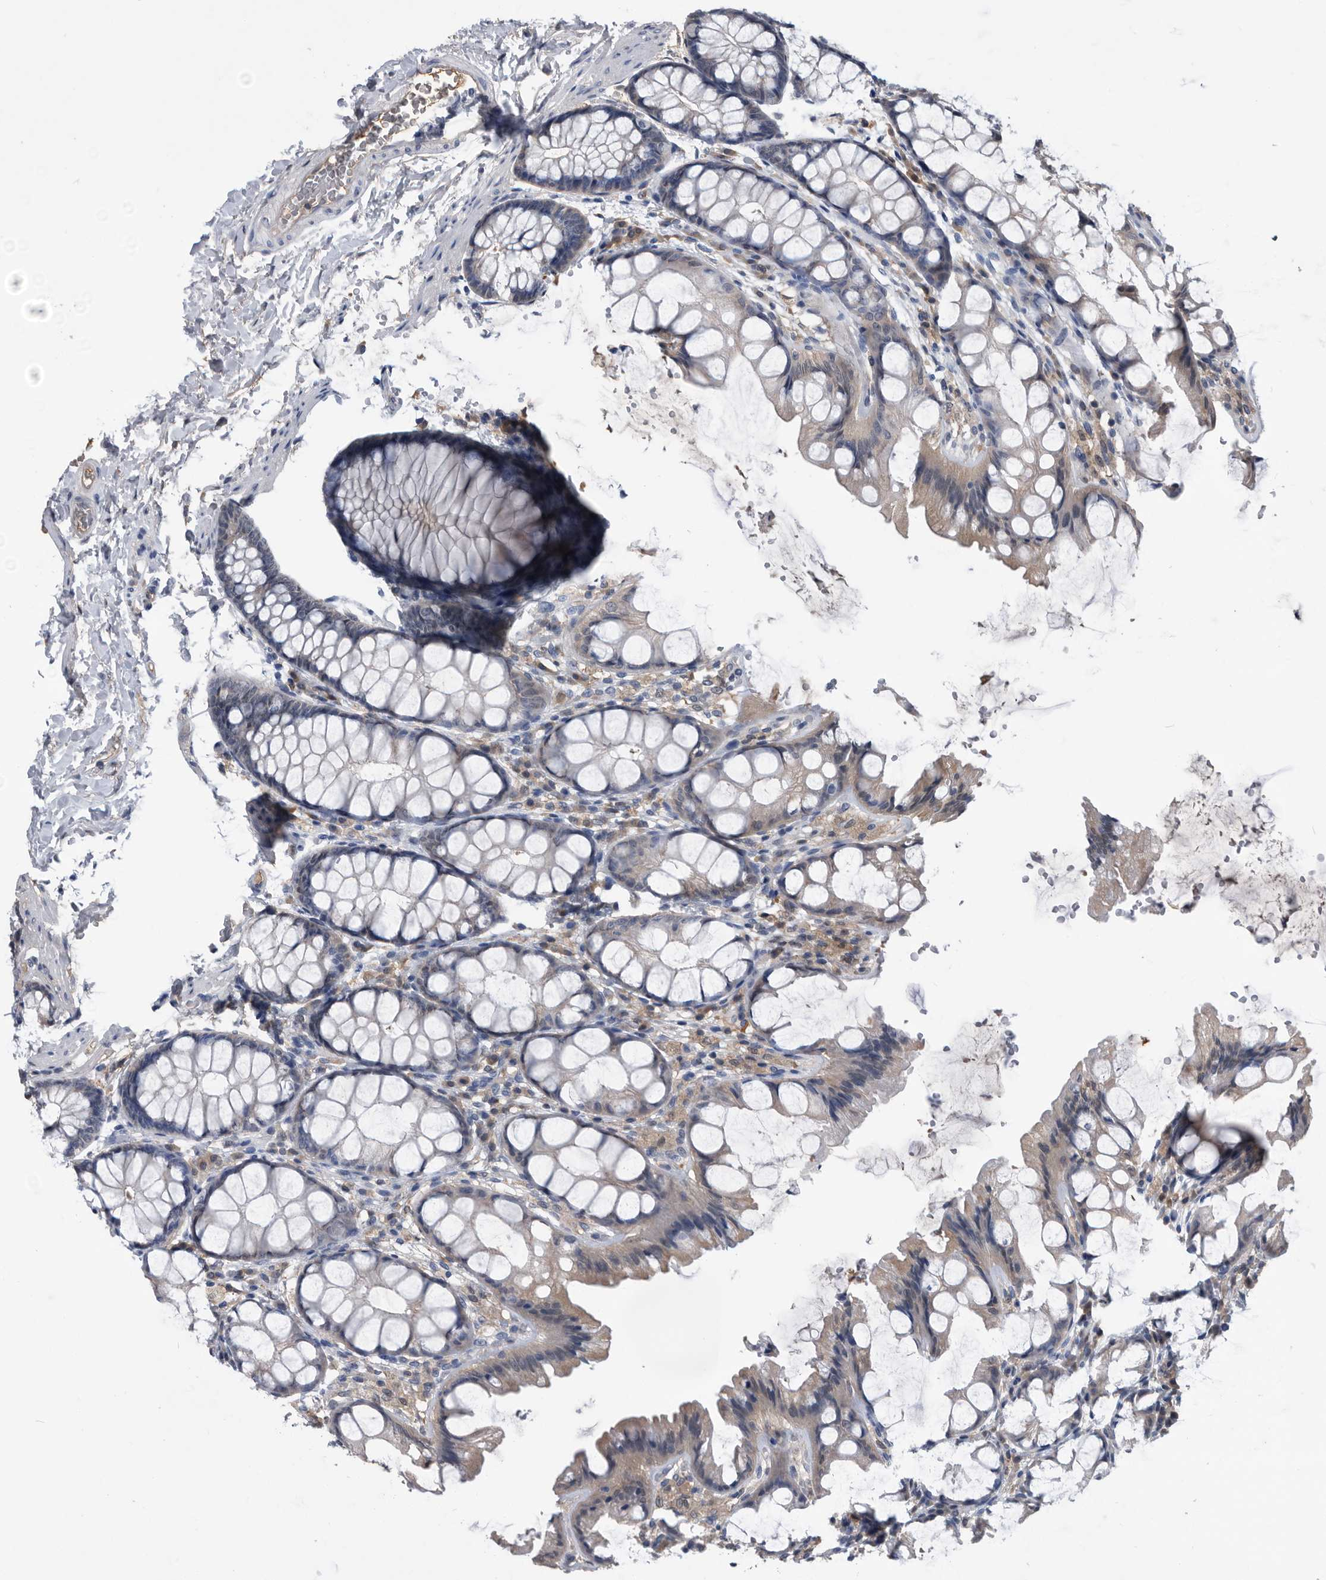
{"staining": {"intensity": "weak", "quantity": ">75%", "location": "cytoplasmic/membranous"}, "tissue": "colon", "cell_type": "Endothelial cells", "image_type": "normal", "snomed": [{"axis": "morphology", "description": "Normal tissue, NOS"}, {"axis": "topography", "description": "Colon"}], "caption": "Protein staining by immunohistochemistry displays weak cytoplasmic/membranous positivity in about >75% of endothelial cells in unremarkable colon.", "gene": "PDXK", "patient": {"sex": "male", "age": 47}}